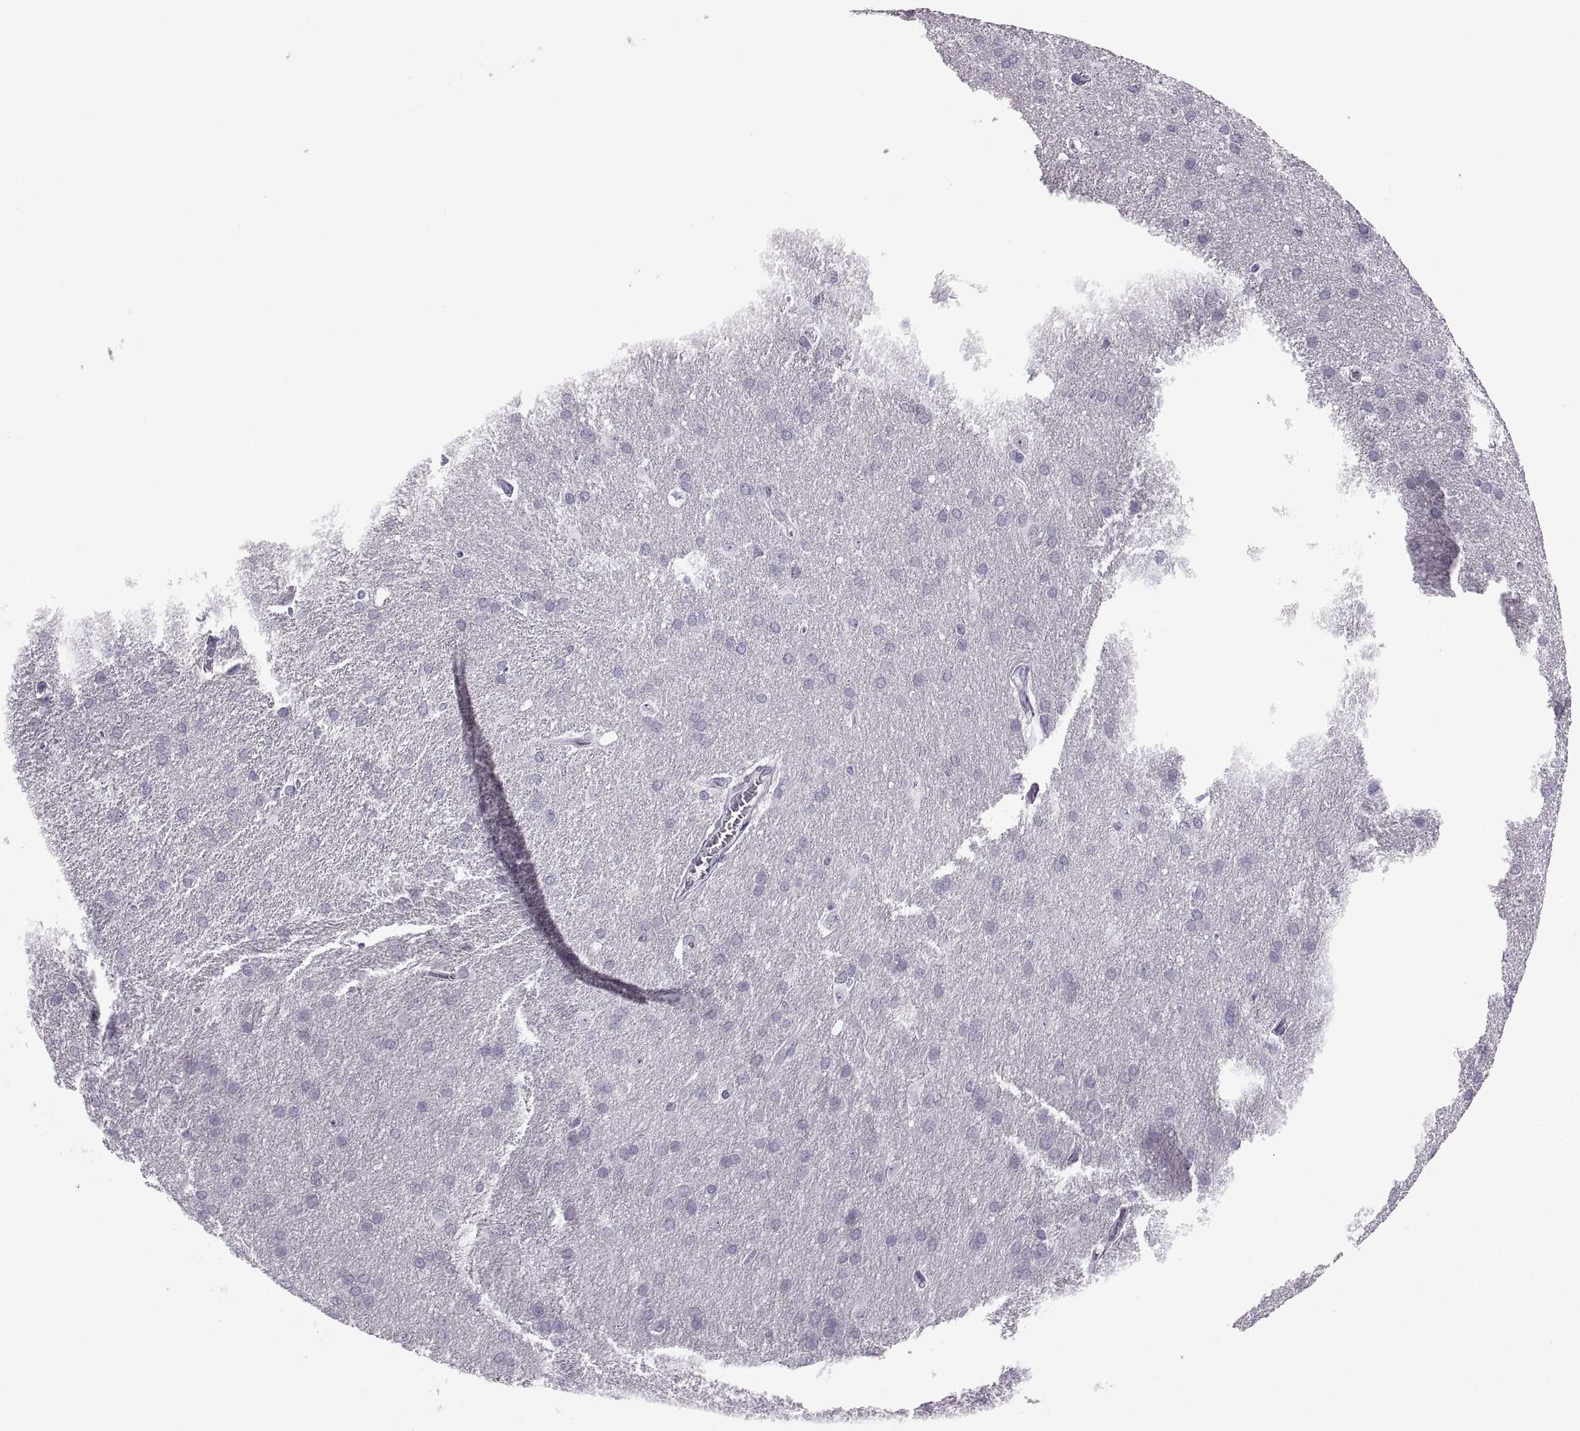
{"staining": {"intensity": "negative", "quantity": "none", "location": "none"}, "tissue": "glioma", "cell_type": "Tumor cells", "image_type": "cancer", "snomed": [{"axis": "morphology", "description": "Glioma, malignant, Low grade"}, {"axis": "topography", "description": "Brain"}], "caption": "IHC image of human glioma stained for a protein (brown), which shows no expression in tumor cells. (Immunohistochemistry (ihc), brightfield microscopy, high magnification).", "gene": "C3orf22", "patient": {"sex": "female", "age": 32}}